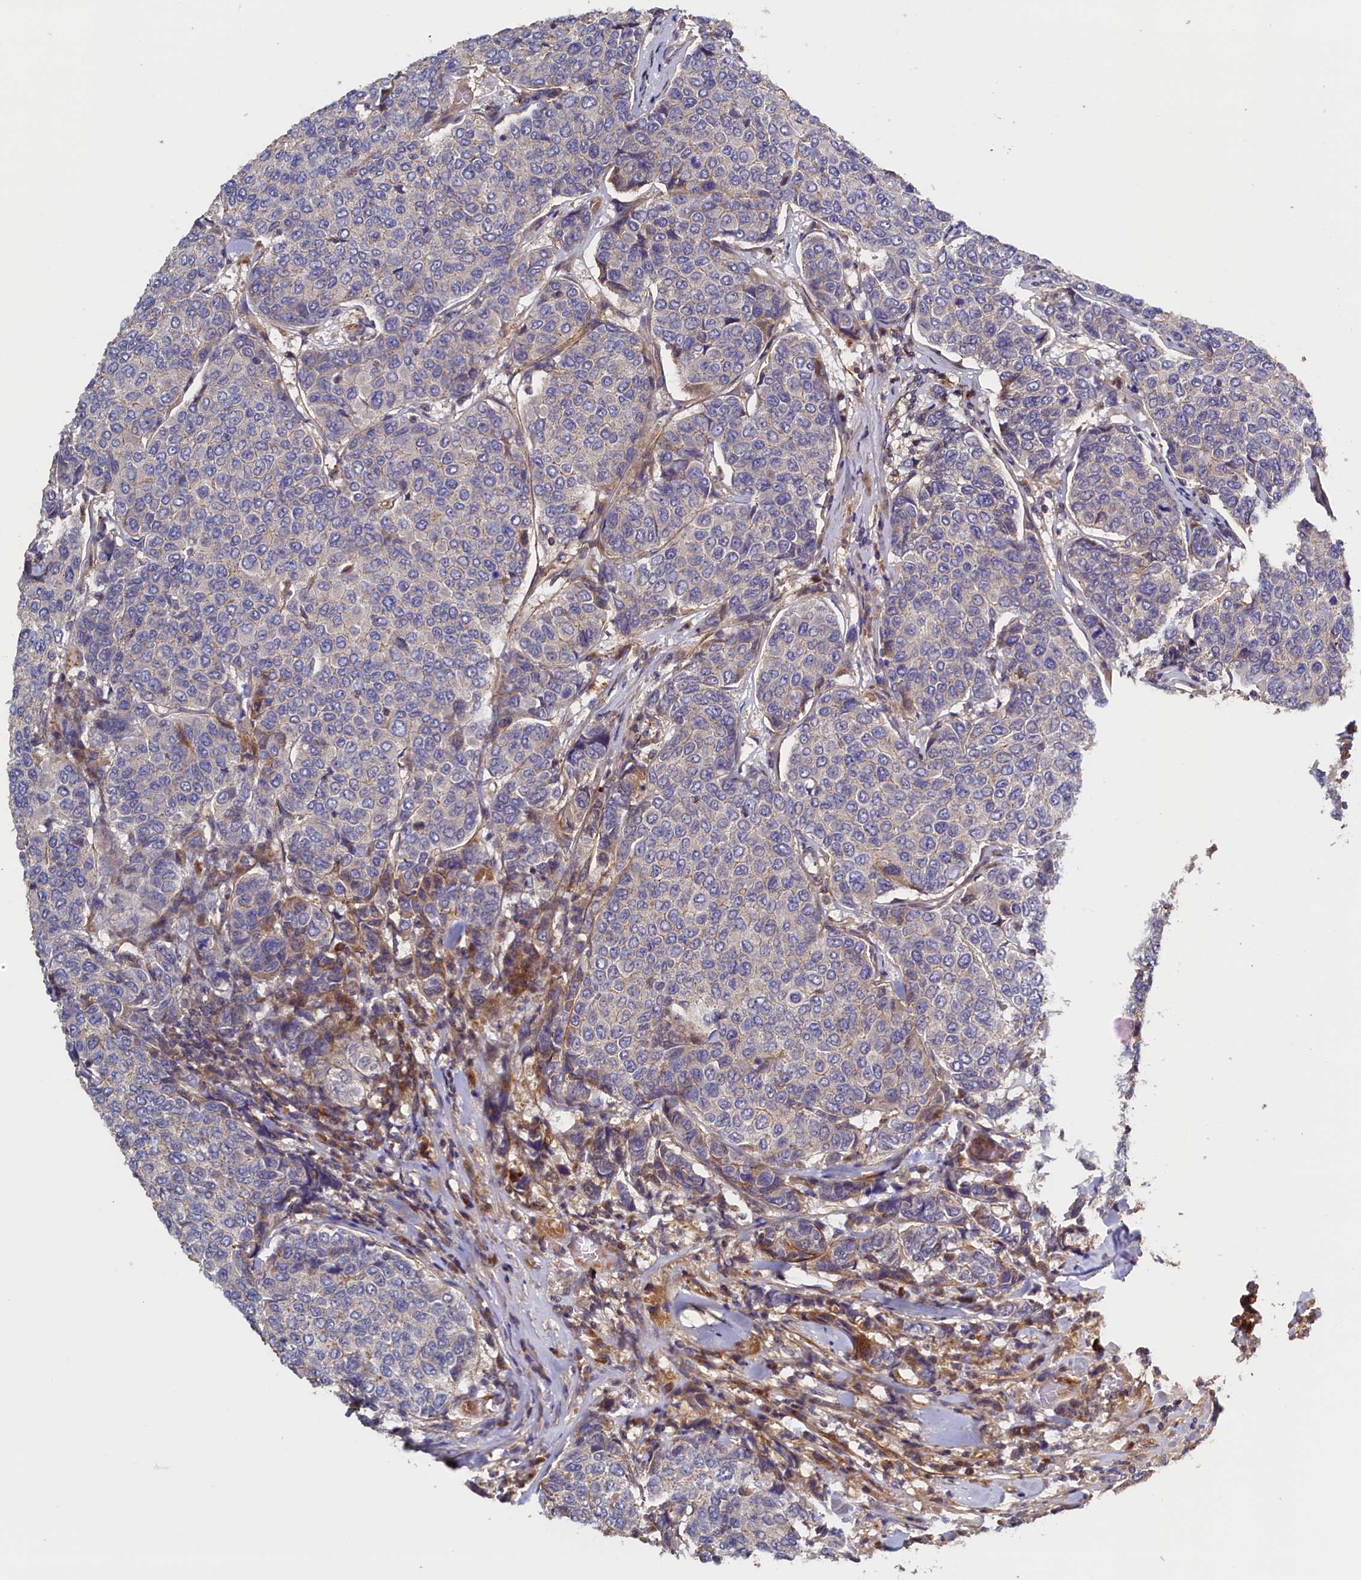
{"staining": {"intensity": "negative", "quantity": "none", "location": "none"}, "tissue": "breast cancer", "cell_type": "Tumor cells", "image_type": "cancer", "snomed": [{"axis": "morphology", "description": "Duct carcinoma"}, {"axis": "topography", "description": "Breast"}], "caption": "Immunohistochemical staining of breast cancer displays no significant positivity in tumor cells.", "gene": "DUOXA1", "patient": {"sex": "female", "age": 55}}